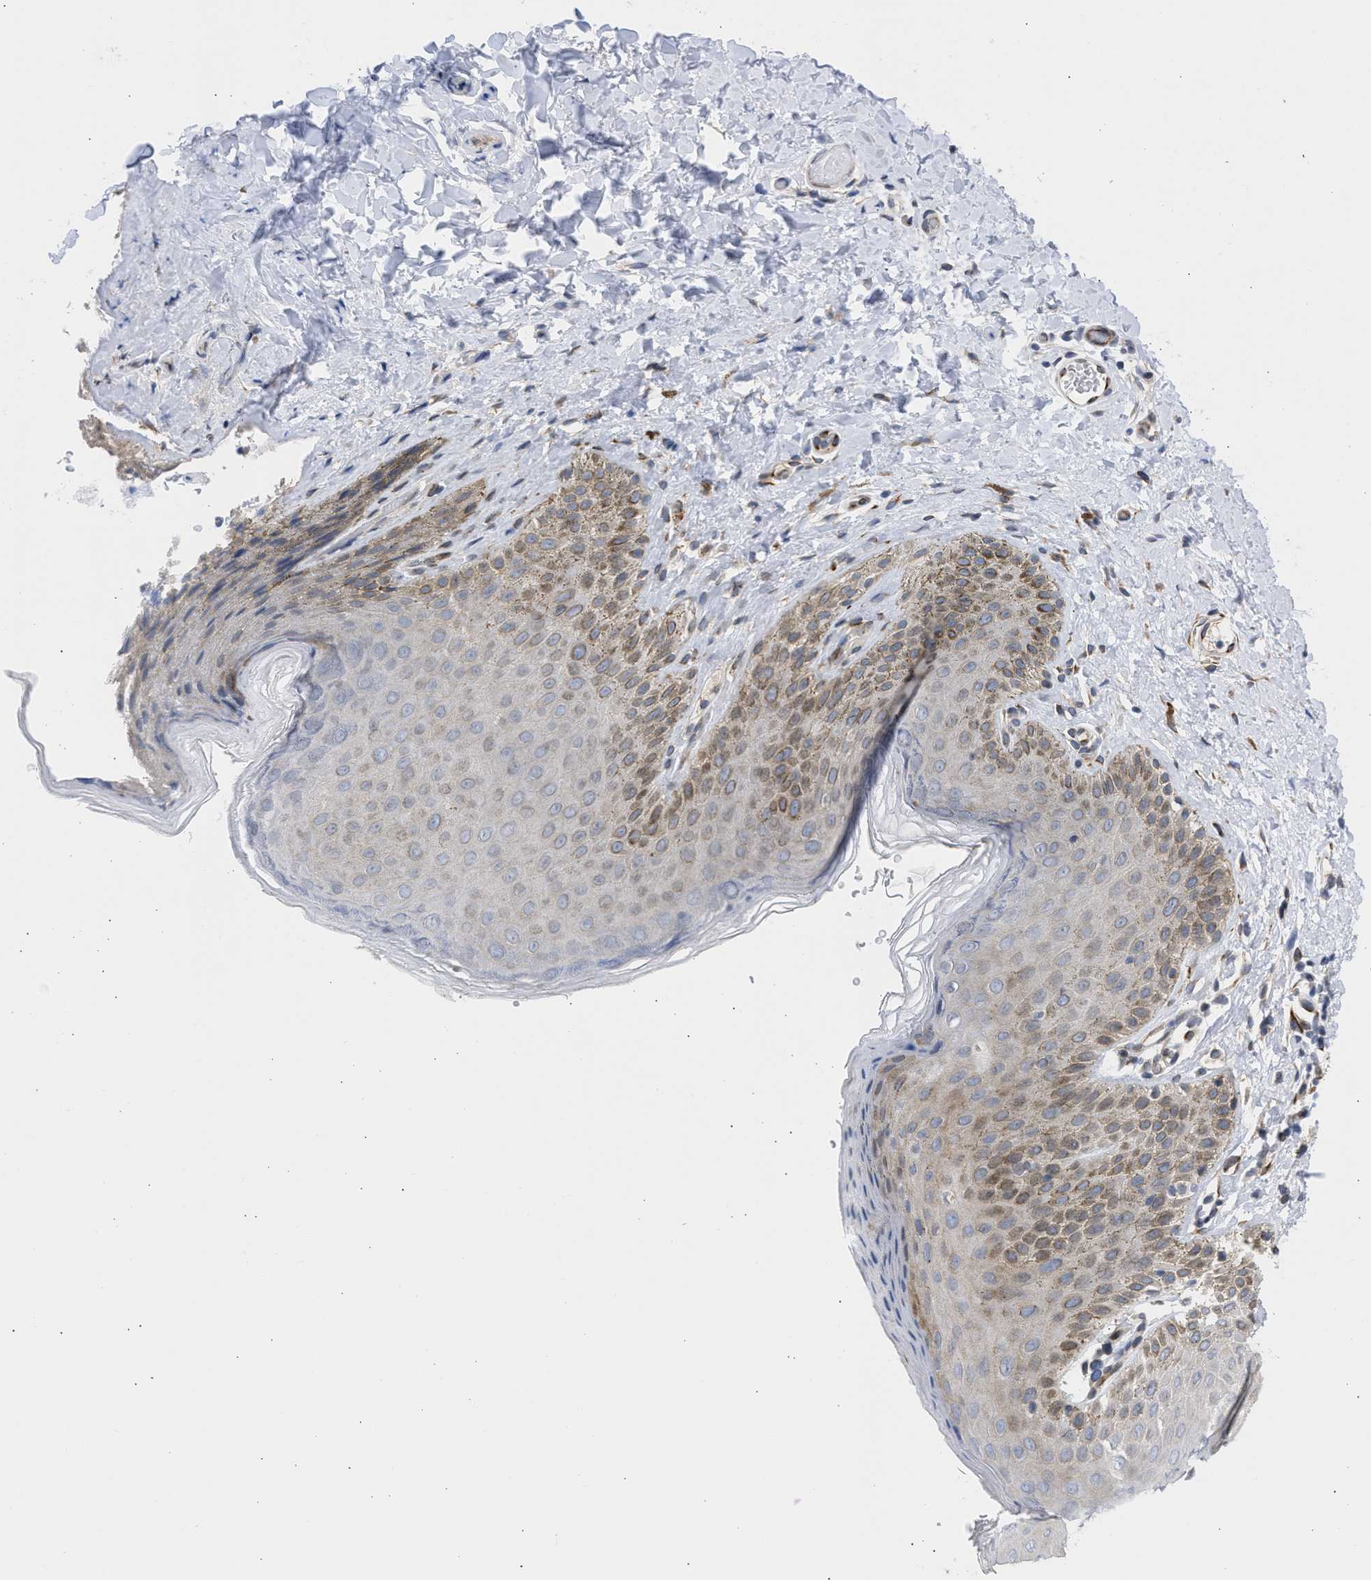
{"staining": {"intensity": "moderate", "quantity": "<25%", "location": "cytoplasmic/membranous,nuclear"}, "tissue": "skin", "cell_type": "Epidermal cells", "image_type": "normal", "snomed": [{"axis": "morphology", "description": "Normal tissue, NOS"}, {"axis": "topography", "description": "Anal"}], "caption": "Immunohistochemistry (IHC) of unremarkable human skin displays low levels of moderate cytoplasmic/membranous,nuclear expression in about <25% of epidermal cells.", "gene": "NUP35", "patient": {"sex": "male", "age": 44}}